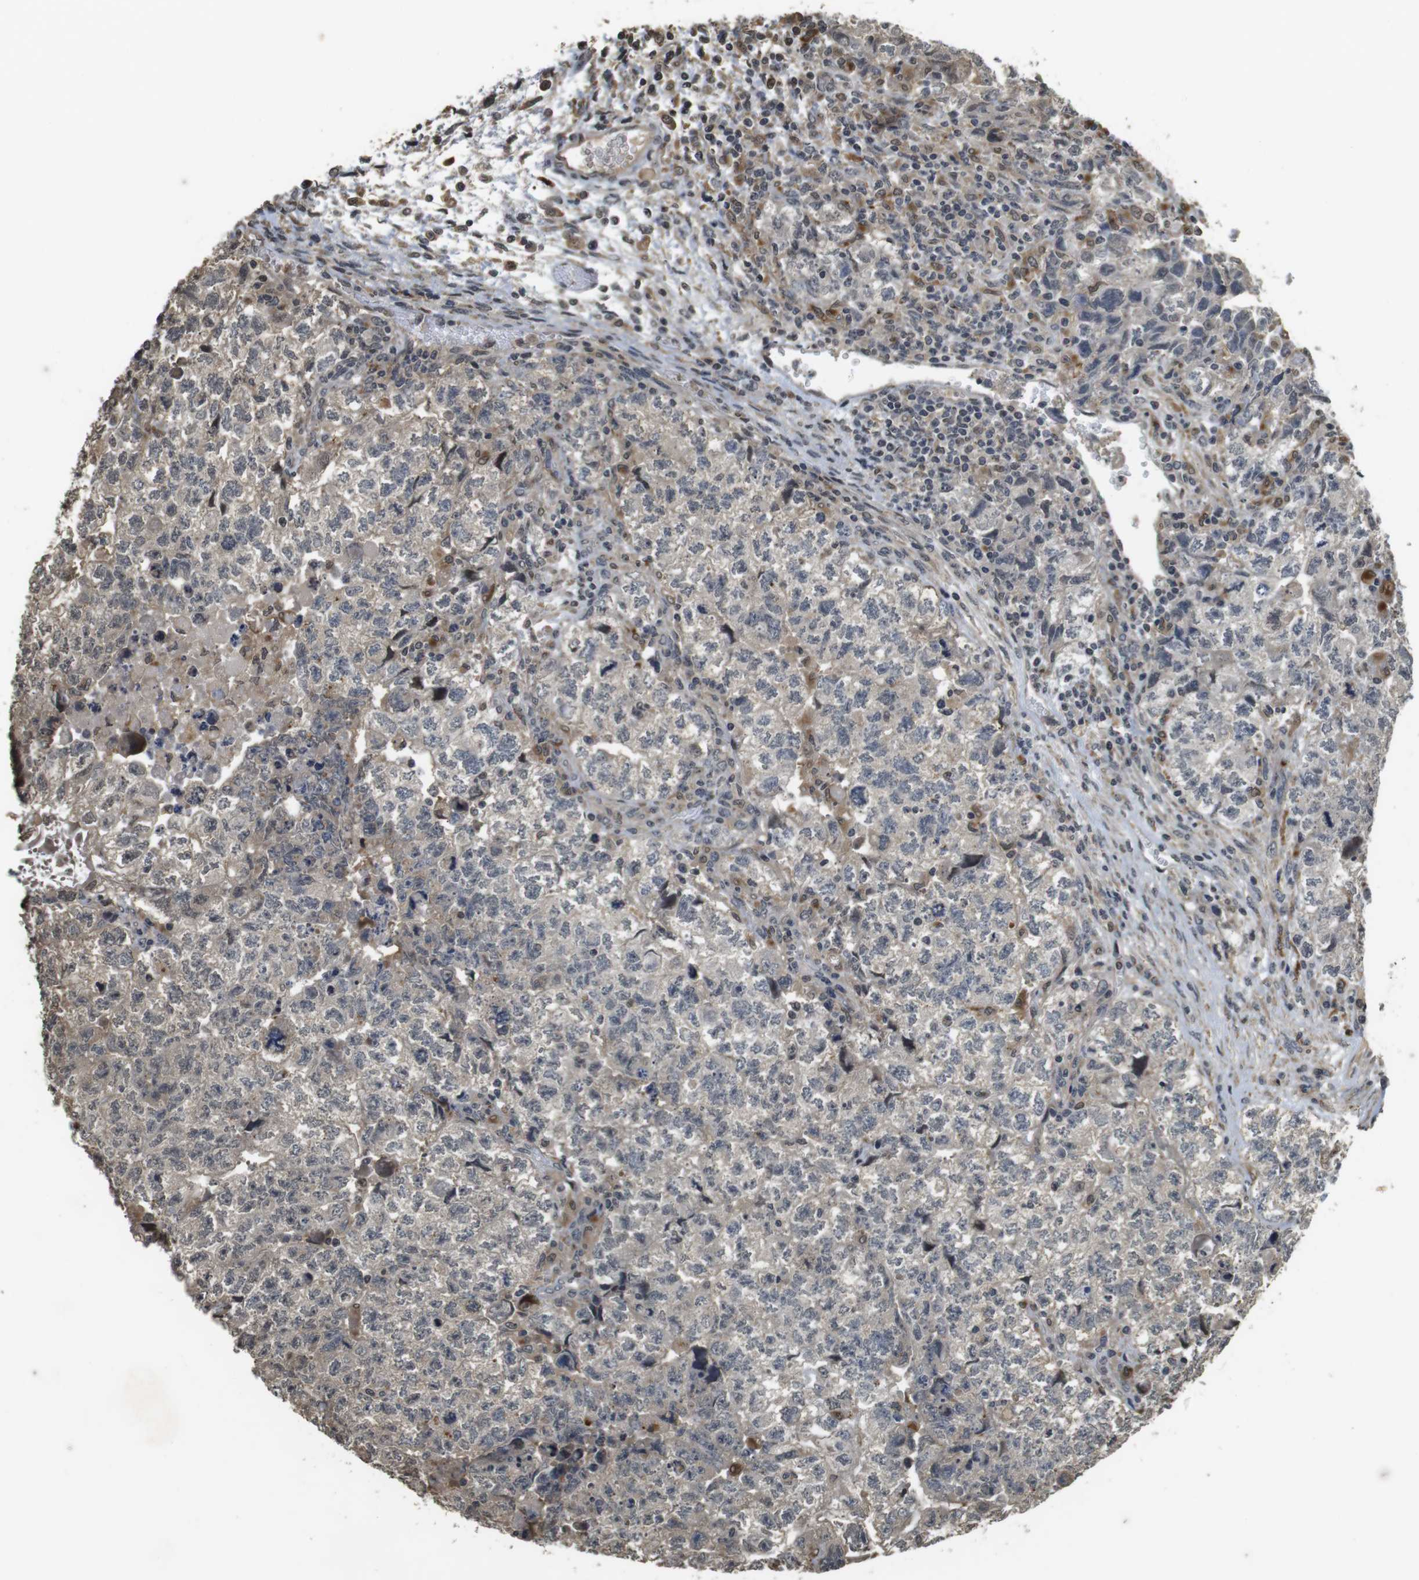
{"staining": {"intensity": "weak", "quantity": "<25%", "location": "cytoplasmic/membranous"}, "tissue": "testis cancer", "cell_type": "Tumor cells", "image_type": "cancer", "snomed": [{"axis": "morphology", "description": "Carcinoma, Embryonal, NOS"}, {"axis": "topography", "description": "Testis"}], "caption": "There is no significant expression in tumor cells of testis cancer.", "gene": "FZD10", "patient": {"sex": "male", "age": 36}}